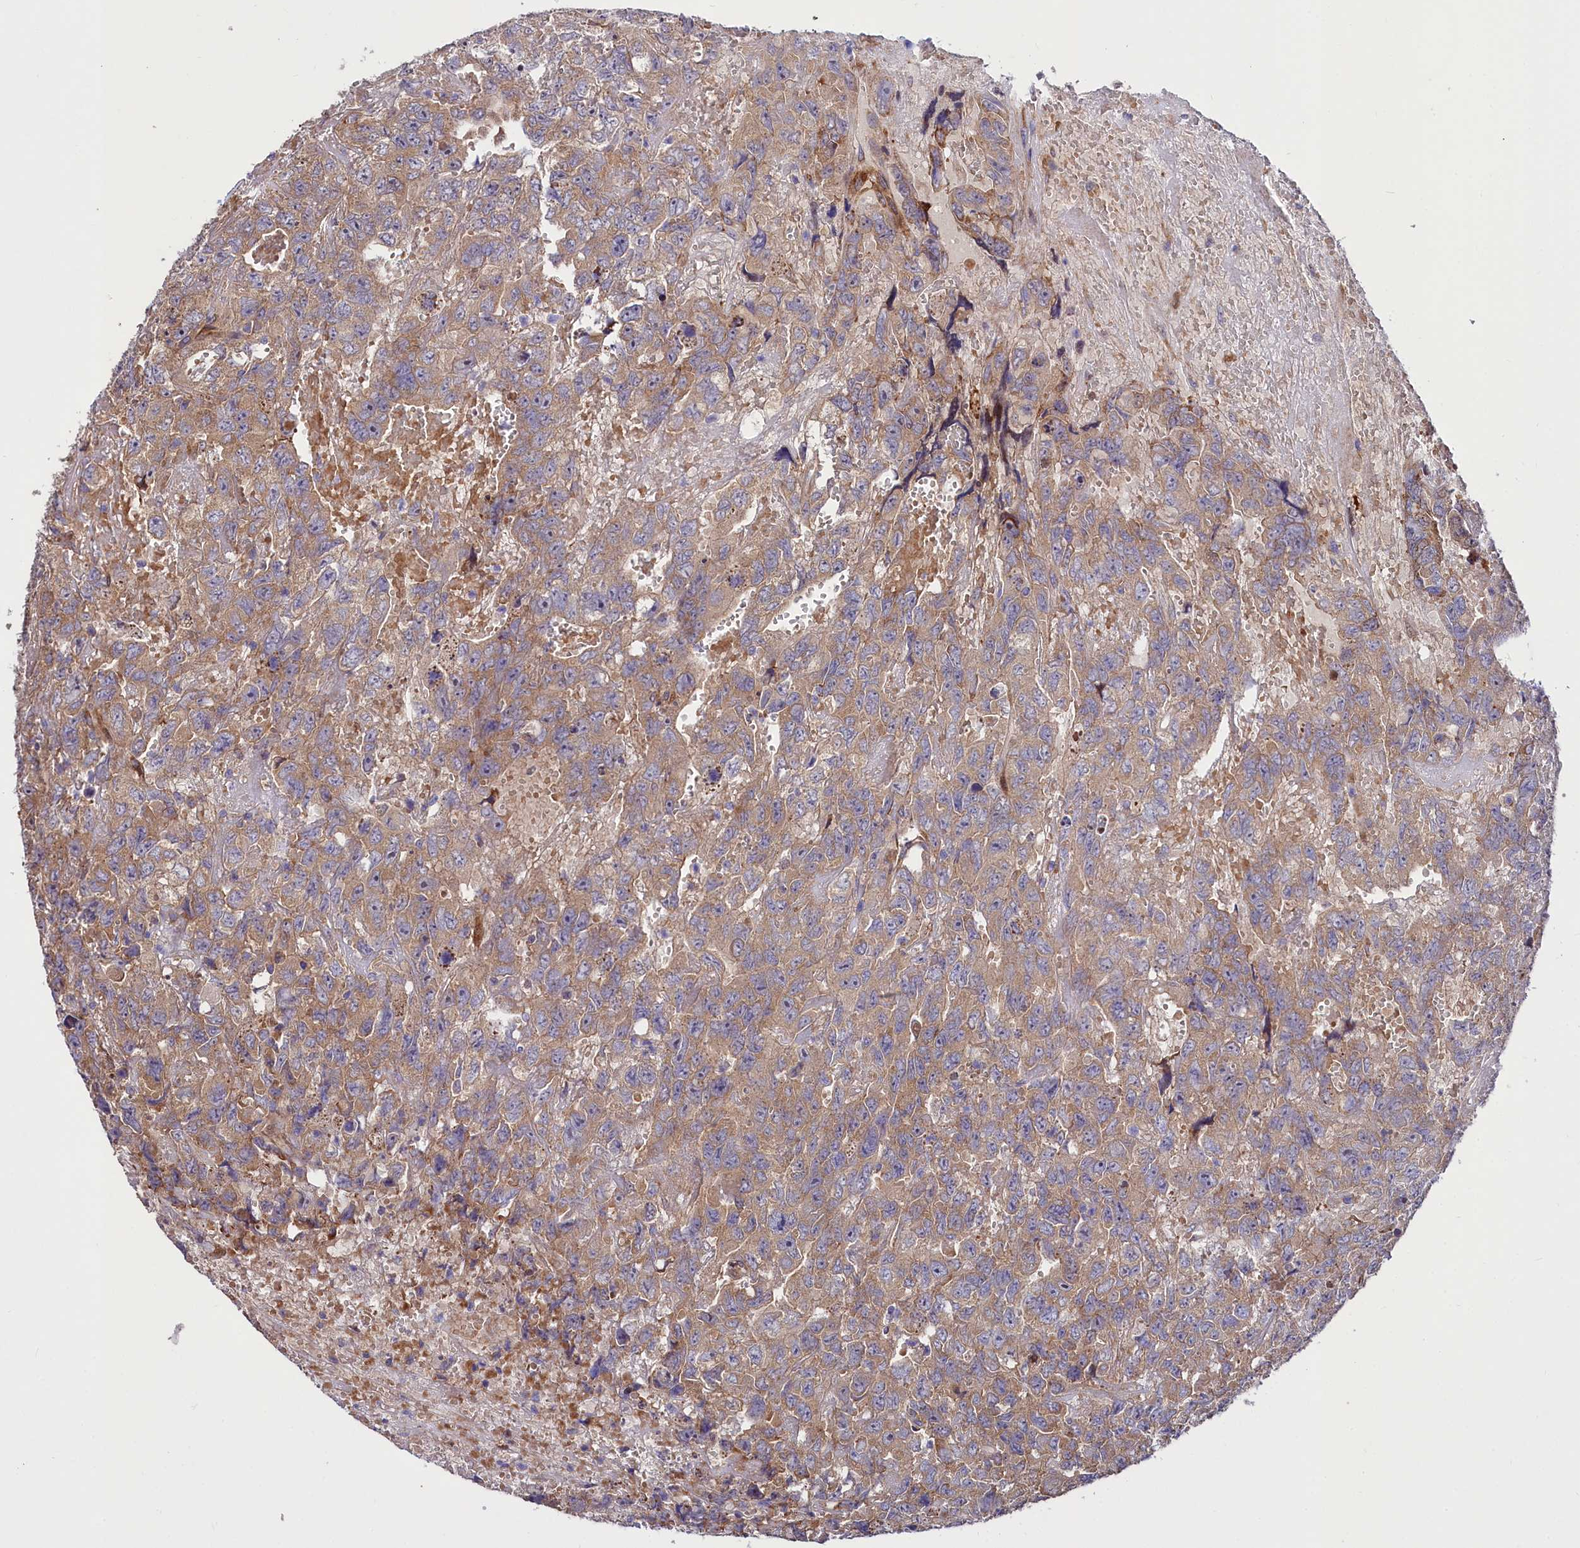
{"staining": {"intensity": "moderate", "quantity": ">75%", "location": "cytoplasmic/membranous"}, "tissue": "testis cancer", "cell_type": "Tumor cells", "image_type": "cancer", "snomed": [{"axis": "morphology", "description": "Carcinoma, Embryonal, NOS"}, {"axis": "topography", "description": "Testis"}], "caption": "Testis embryonal carcinoma stained for a protein shows moderate cytoplasmic/membranous positivity in tumor cells. The staining was performed using DAB, with brown indicating positive protein expression. Nuclei are stained blue with hematoxylin.", "gene": "PDZRN3", "patient": {"sex": "male", "age": 45}}